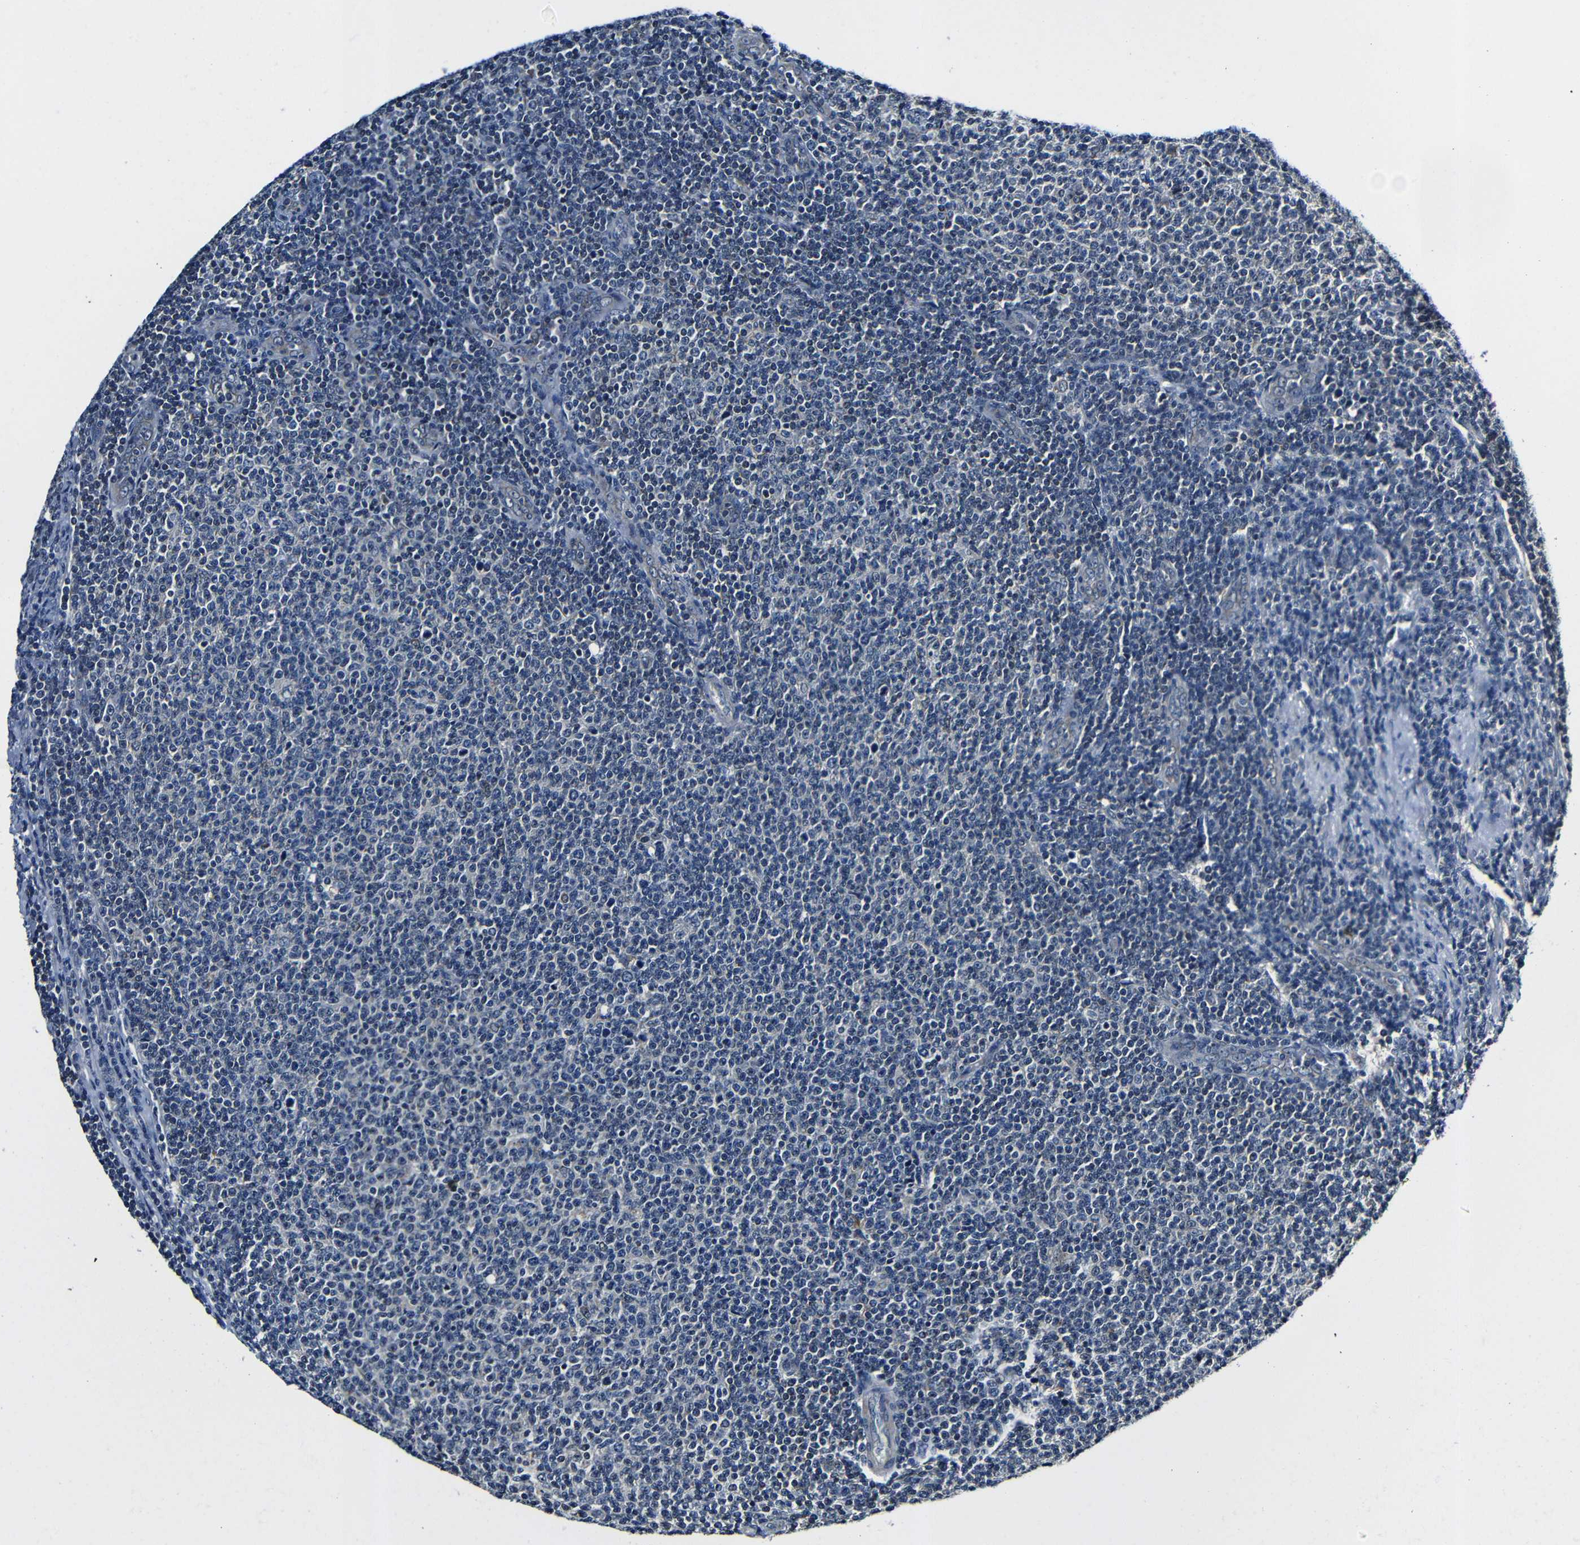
{"staining": {"intensity": "negative", "quantity": "none", "location": "none"}, "tissue": "lymphoma", "cell_type": "Tumor cells", "image_type": "cancer", "snomed": [{"axis": "morphology", "description": "Malignant lymphoma, non-Hodgkin's type, Low grade"}, {"axis": "topography", "description": "Lymph node"}], "caption": "Lymphoma stained for a protein using IHC reveals no staining tumor cells.", "gene": "FKBP14", "patient": {"sex": "male", "age": 66}}